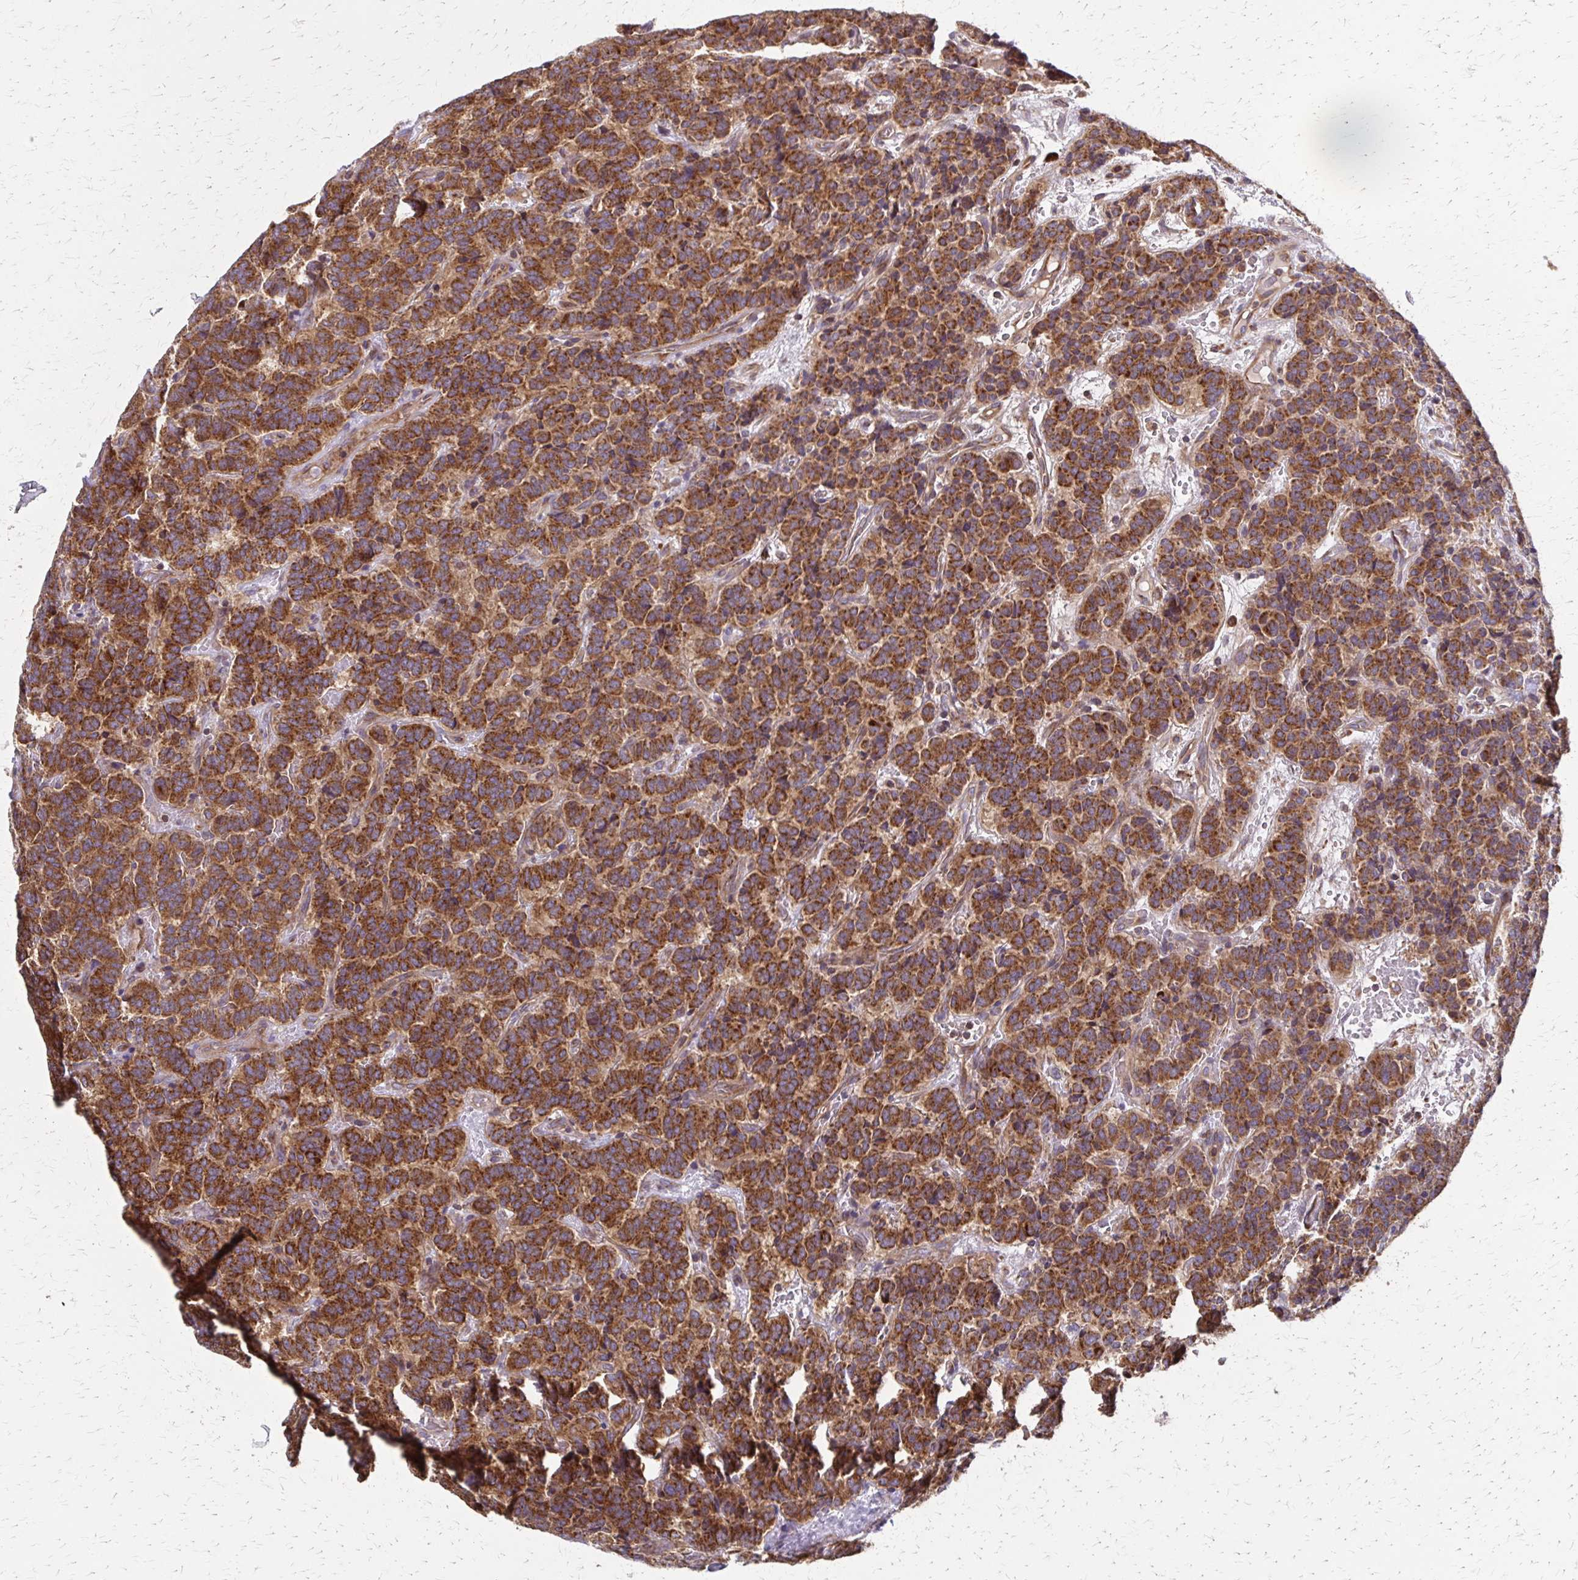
{"staining": {"intensity": "strong", "quantity": ">75%", "location": "cytoplasmic/membranous"}, "tissue": "carcinoid", "cell_type": "Tumor cells", "image_type": "cancer", "snomed": [{"axis": "morphology", "description": "Carcinoid, malignant, NOS"}, {"axis": "topography", "description": "Pancreas"}], "caption": "Immunohistochemical staining of carcinoid displays high levels of strong cytoplasmic/membranous expression in approximately >75% of tumor cells. The staining was performed using DAB (3,3'-diaminobenzidine), with brown indicating positive protein expression. Nuclei are stained blue with hematoxylin.", "gene": "EEF2", "patient": {"sex": "male", "age": 36}}